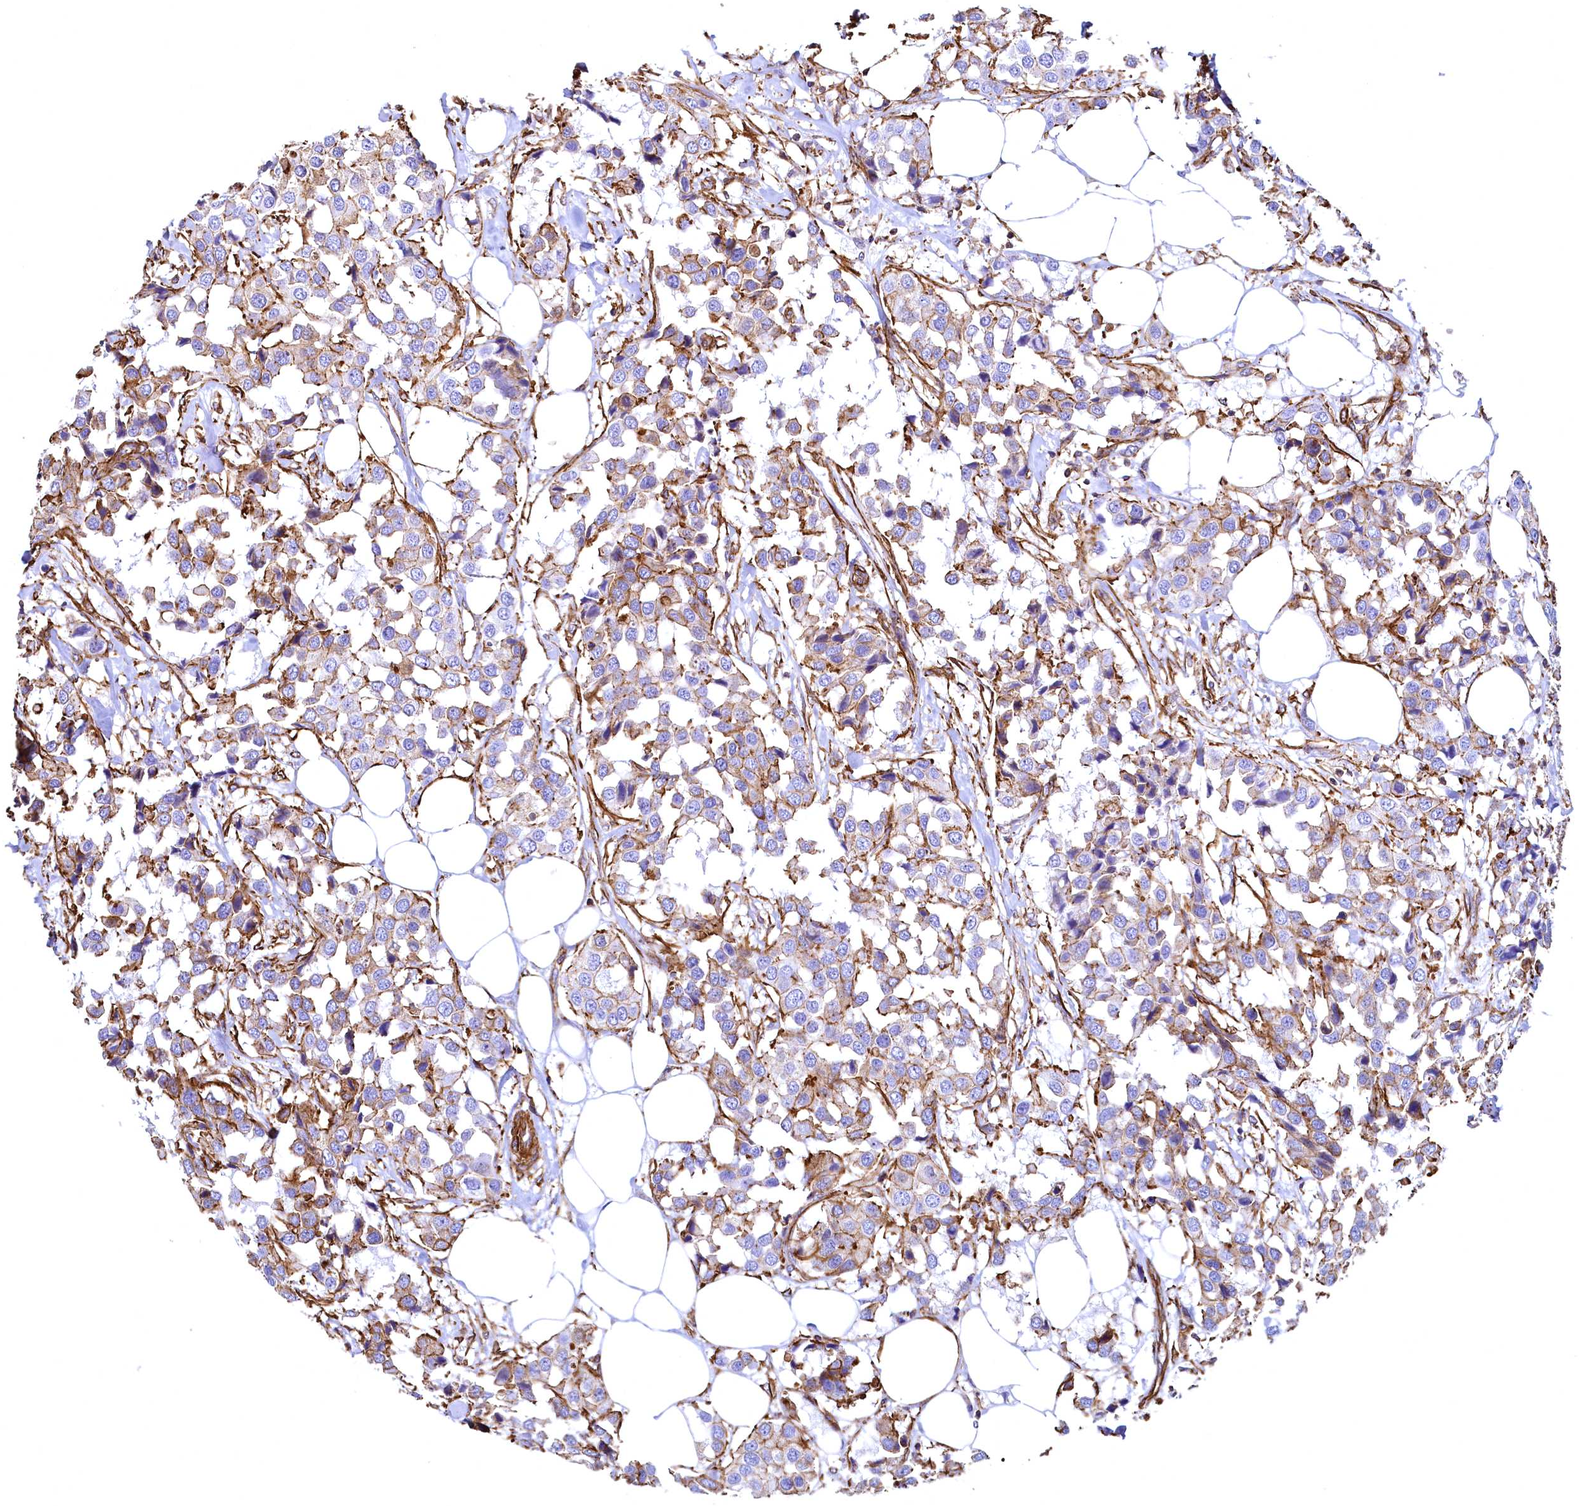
{"staining": {"intensity": "moderate", "quantity": "<25%", "location": "cytoplasmic/membranous"}, "tissue": "breast cancer", "cell_type": "Tumor cells", "image_type": "cancer", "snomed": [{"axis": "morphology", "description": "Duct carcinoma"}, {"axis": "topography", "description": "Breast"}], "caption": "The micrograph reveals a brown stain indicating the presence of a protein in the cytoplasmic/membranous of tumor cells in breast invasive ductal carcinoma. (DAB IHC with brightfield microscopy, high magnification).", "gene": "THBS1", "patient": {"sex": "female", "age": 80}}